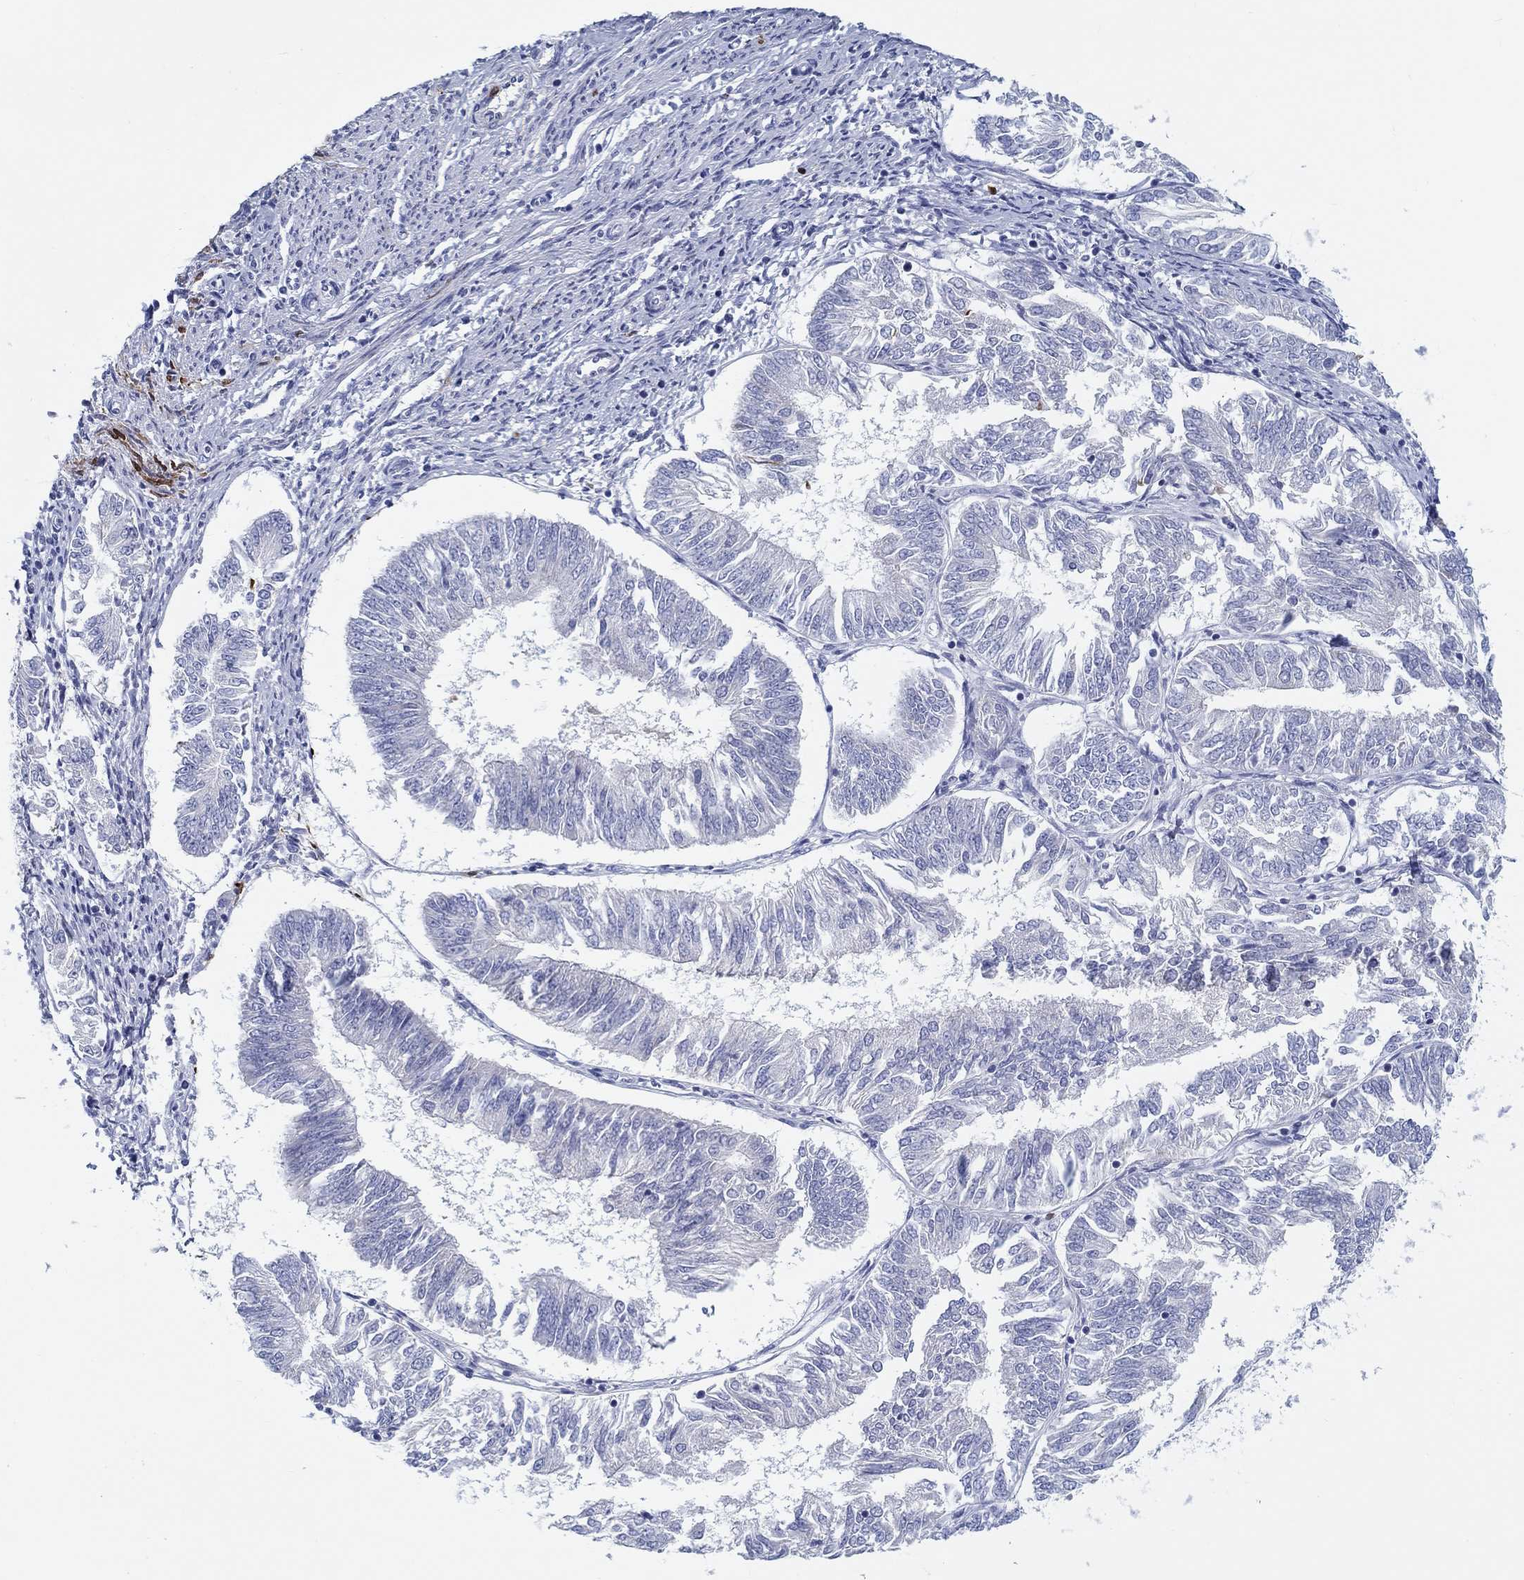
{"staining": {"intensity": "negative", "quantity": "none", "location": "none"}, "tissue": "endometrial cancer", "cell_type": "Tumor cells", "image_type": "cancer", "snomed": [{"axis": "morphology", "description": "Adenocarcinoma, NOS"}, {"axis": "topography", "description": "Endometrium"}], "caption": "Immunohistochemical staining of human endometrial cancer (adenocarcinoma) displays no significant positivity in tumor cells.", "gene": "HAPLN4", "patient": {"sex": "female", "age": 58}}